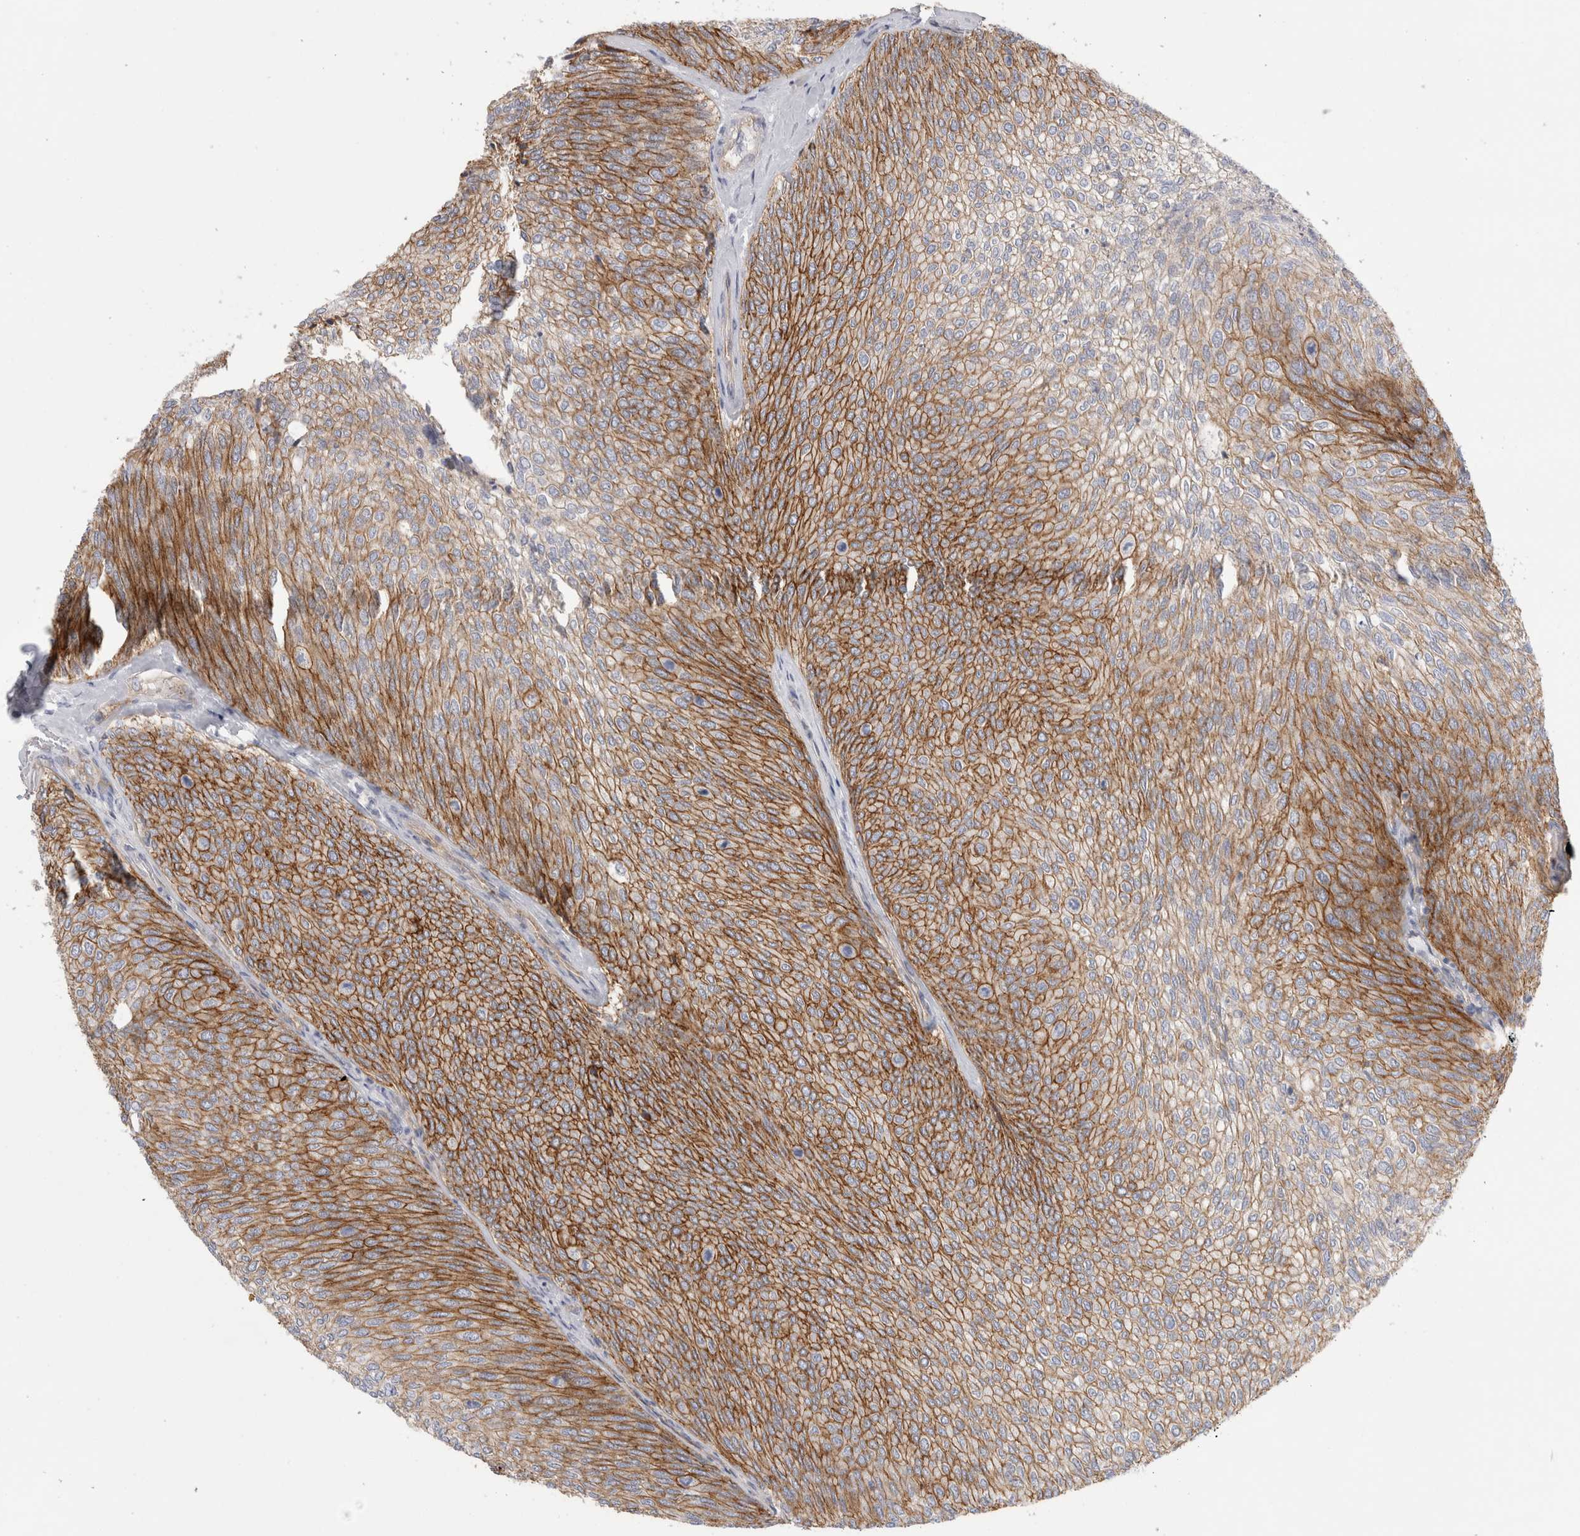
{"staining": {"intensity": "moderate", "quantity": ">75%", "location": "cytoplasmic/membranous"}, "tissue": "urothelial cancer", "cell_type": "Tumor cells", "image_type": "cancer", "snomed": [{"axis": "morphology", "description": "Urothelial carcinoma, Low grade"}, {"axis": "topography", "description": "Urinary bladder"}], "caption": "DAB (3,3'-diaminobenzidine) immunohistochemical staining of human urothelial cancer displays moderate cytoplasmic/membranous protein expression in about >75% of tumor cells.", "gene": "VANGL1", "patient": {"sex": "female", "age": 79}}